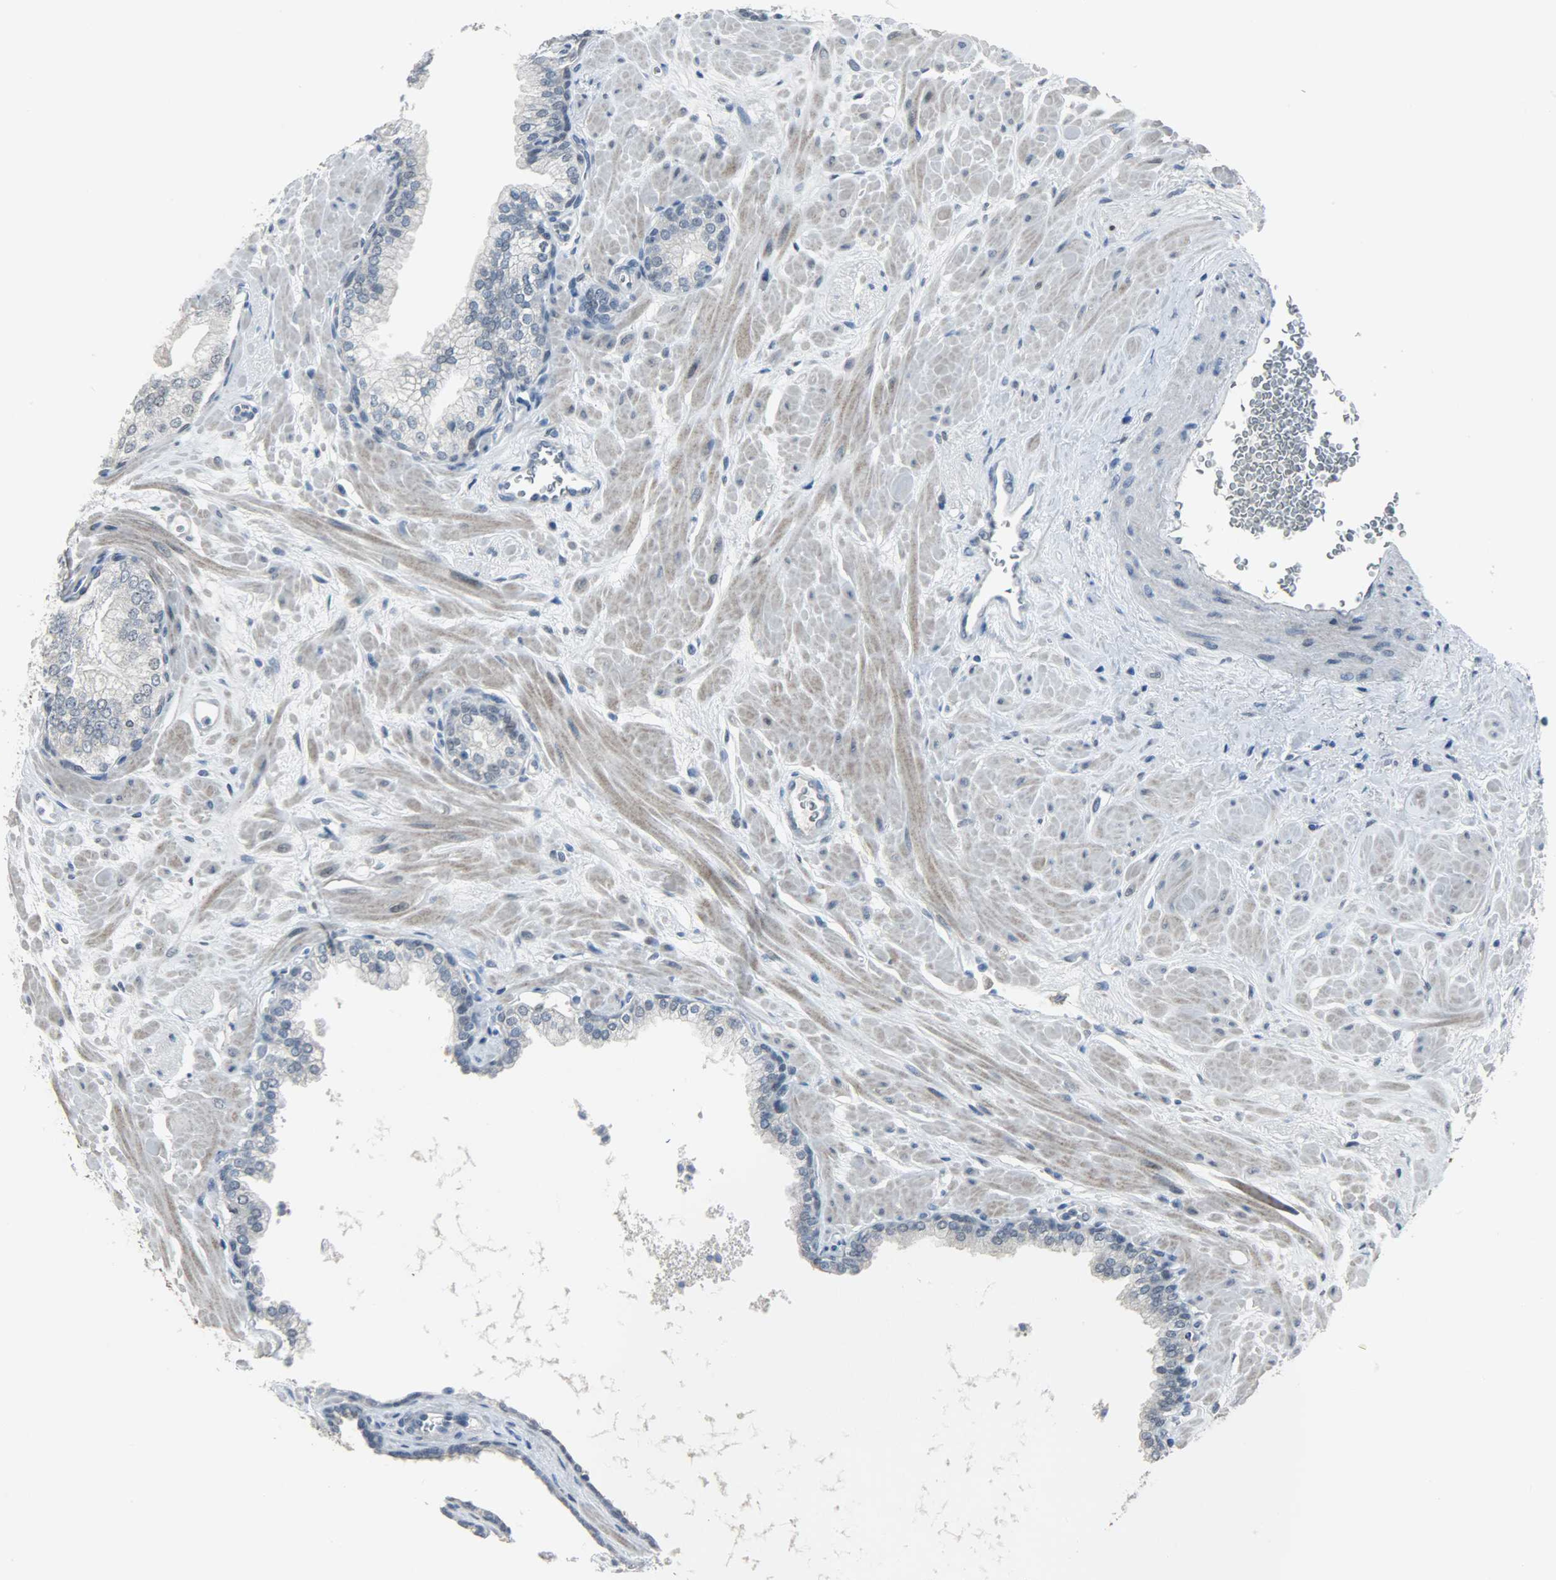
{"staining": {"intensity": "negative", "quantity": "none", "location": "none"}, "tissue": "prostate", "cell_type": "Glandular cells", "image_type": "normal", "snomed": [{"axis": "morphology", "description": "Normal tissue, NOS"}, {"axis": "topography", "description": "Prostate"}], "caption": "Prostate stained for a protein using IHC demonstrates no positivity glandular cells.", "gene": "PPARG", "patient": {"sex": "male", "age": 60}}